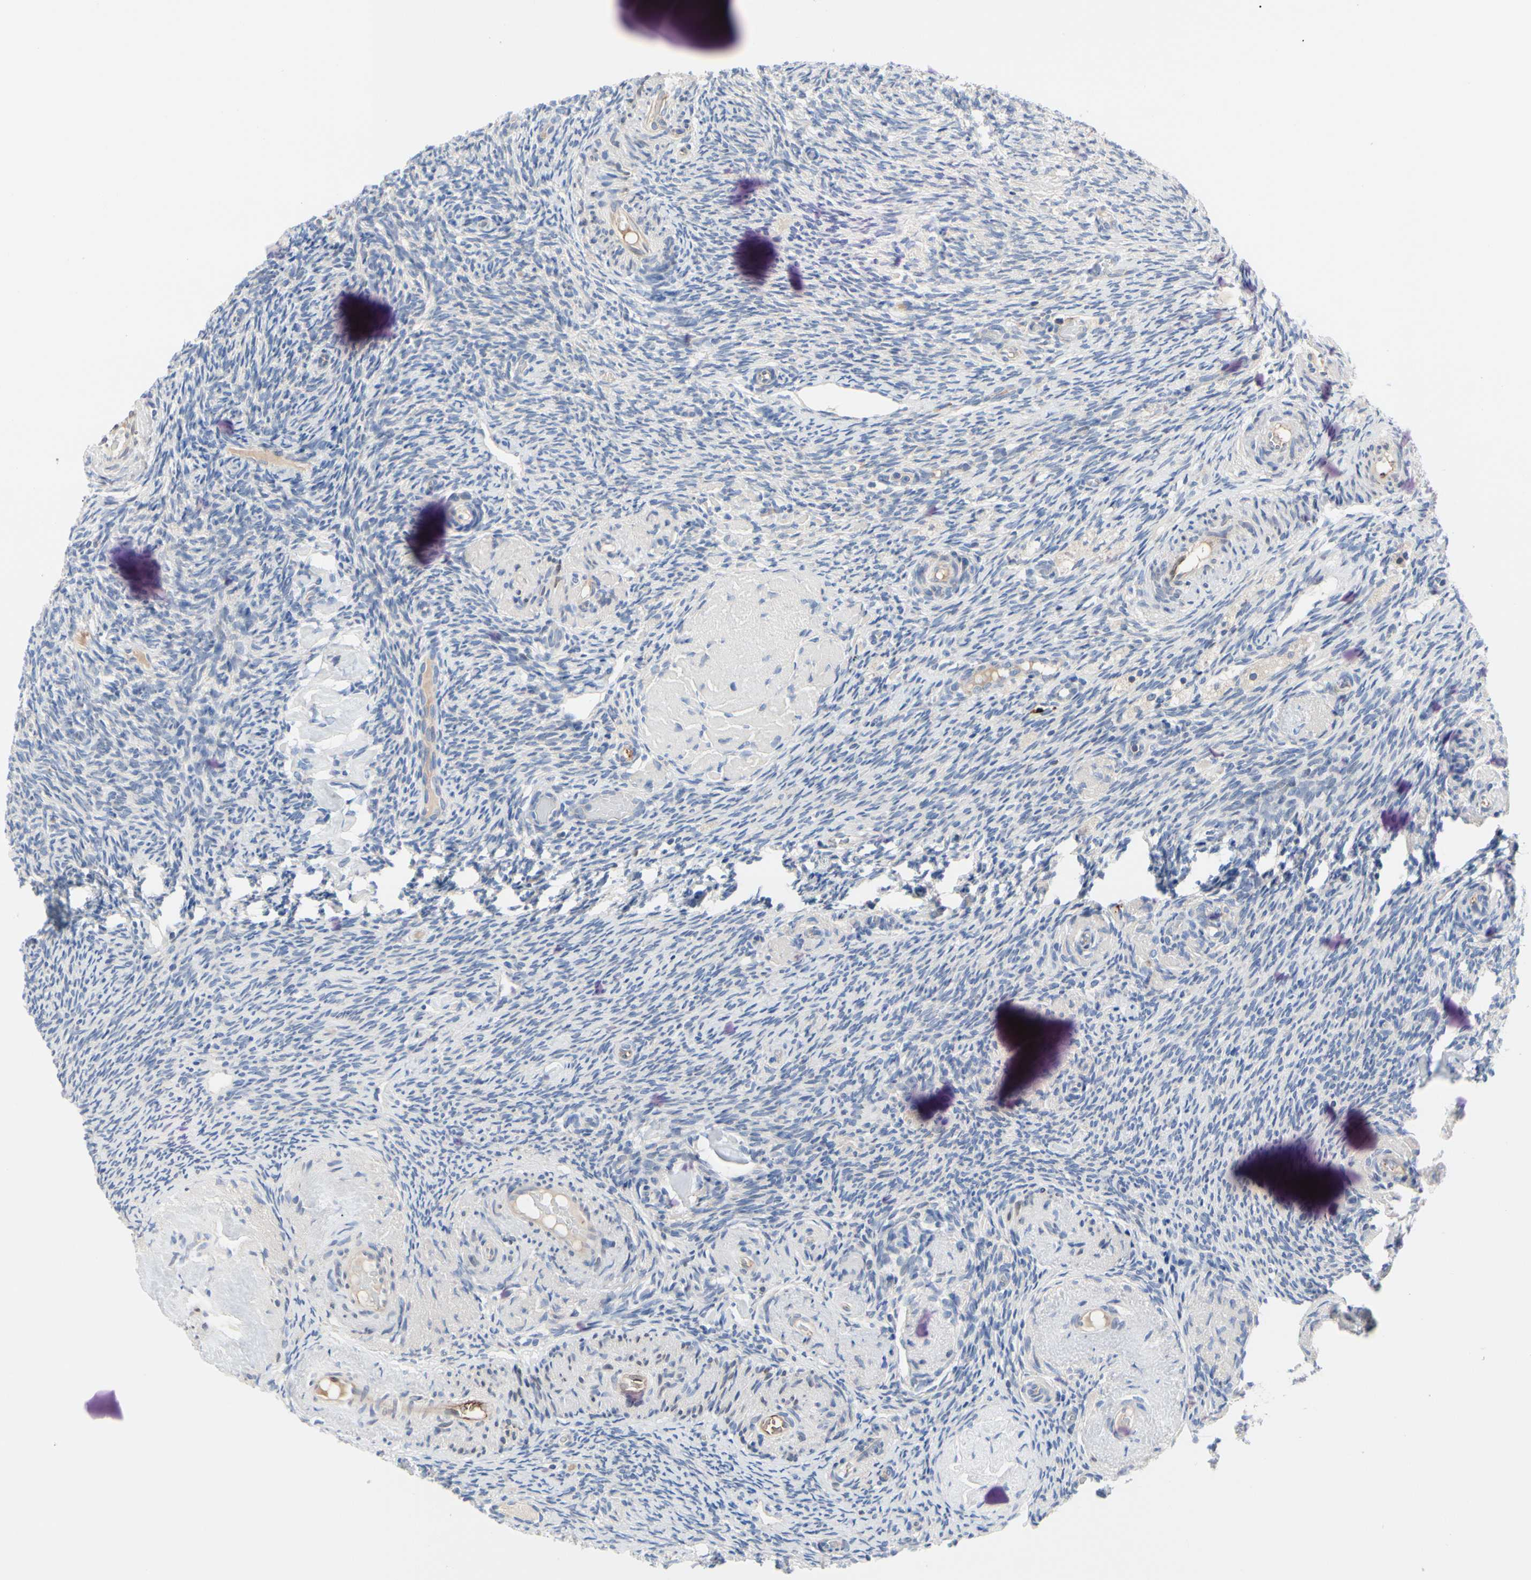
{"staining": {"intensity": "negative", "quantity": "none", "location": "none"}, "tissue": "ovary", "cell_type": "Ovarian stroma cells", "image_type": "normal", "snomed": [{"axis": "morphology", "description": "Normal tissue, NOS"}, {"axis": "topography", "description": "Ovary"}], "caption": "High power microscopy micrograph of an immunohistochemistry (IHC) micrograph of unremarkable ovary, revealing no significant staining in ovarian stroma cells.", "gene": "MCL1", "patient": {"sex": "female", "age": 60}}